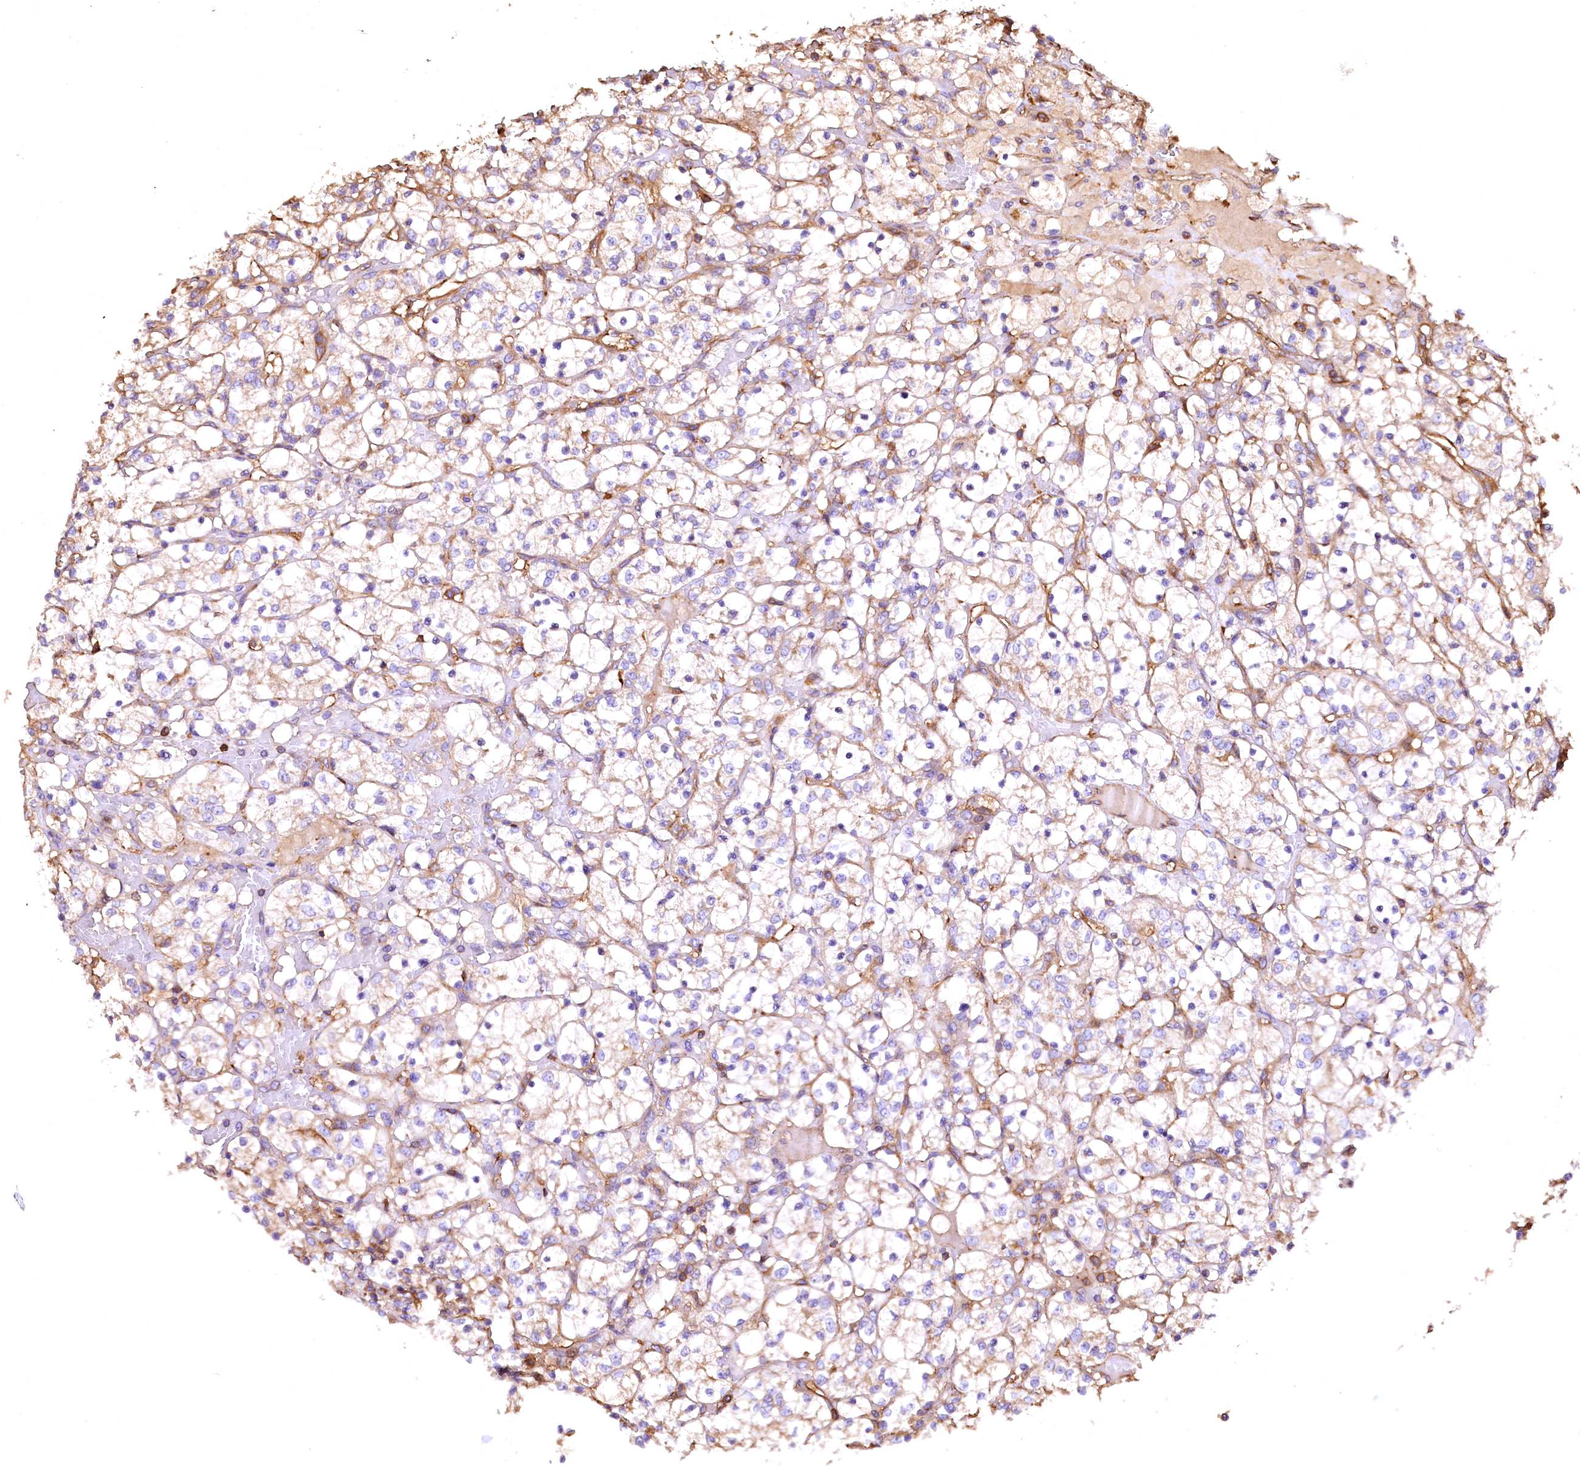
{"staining": {"intensity": "weak", "quantity": "25%-75%", "location": "cytoplasmic/membranous"}, "tissue": "renal cancer", "cell_type": "Tumor cells", "image_type": "cancer", "snomed": [{"axis": "morphology", "description": "Adenocarcinoma, NOS"}, {"axis": "topography", "description": "Kidney"}], "caption": "Immunohistochemistry (IHC) (DAB) staining of renal cancer exhibits weak cytoplasmic/membranous protein expression in approximately 25%-75% of tumor cells. (DAB = brown stain, brightfield microscopy at high magnification).", "gene": "RARS2", "patient": {"sex": "female", "age": 69}}